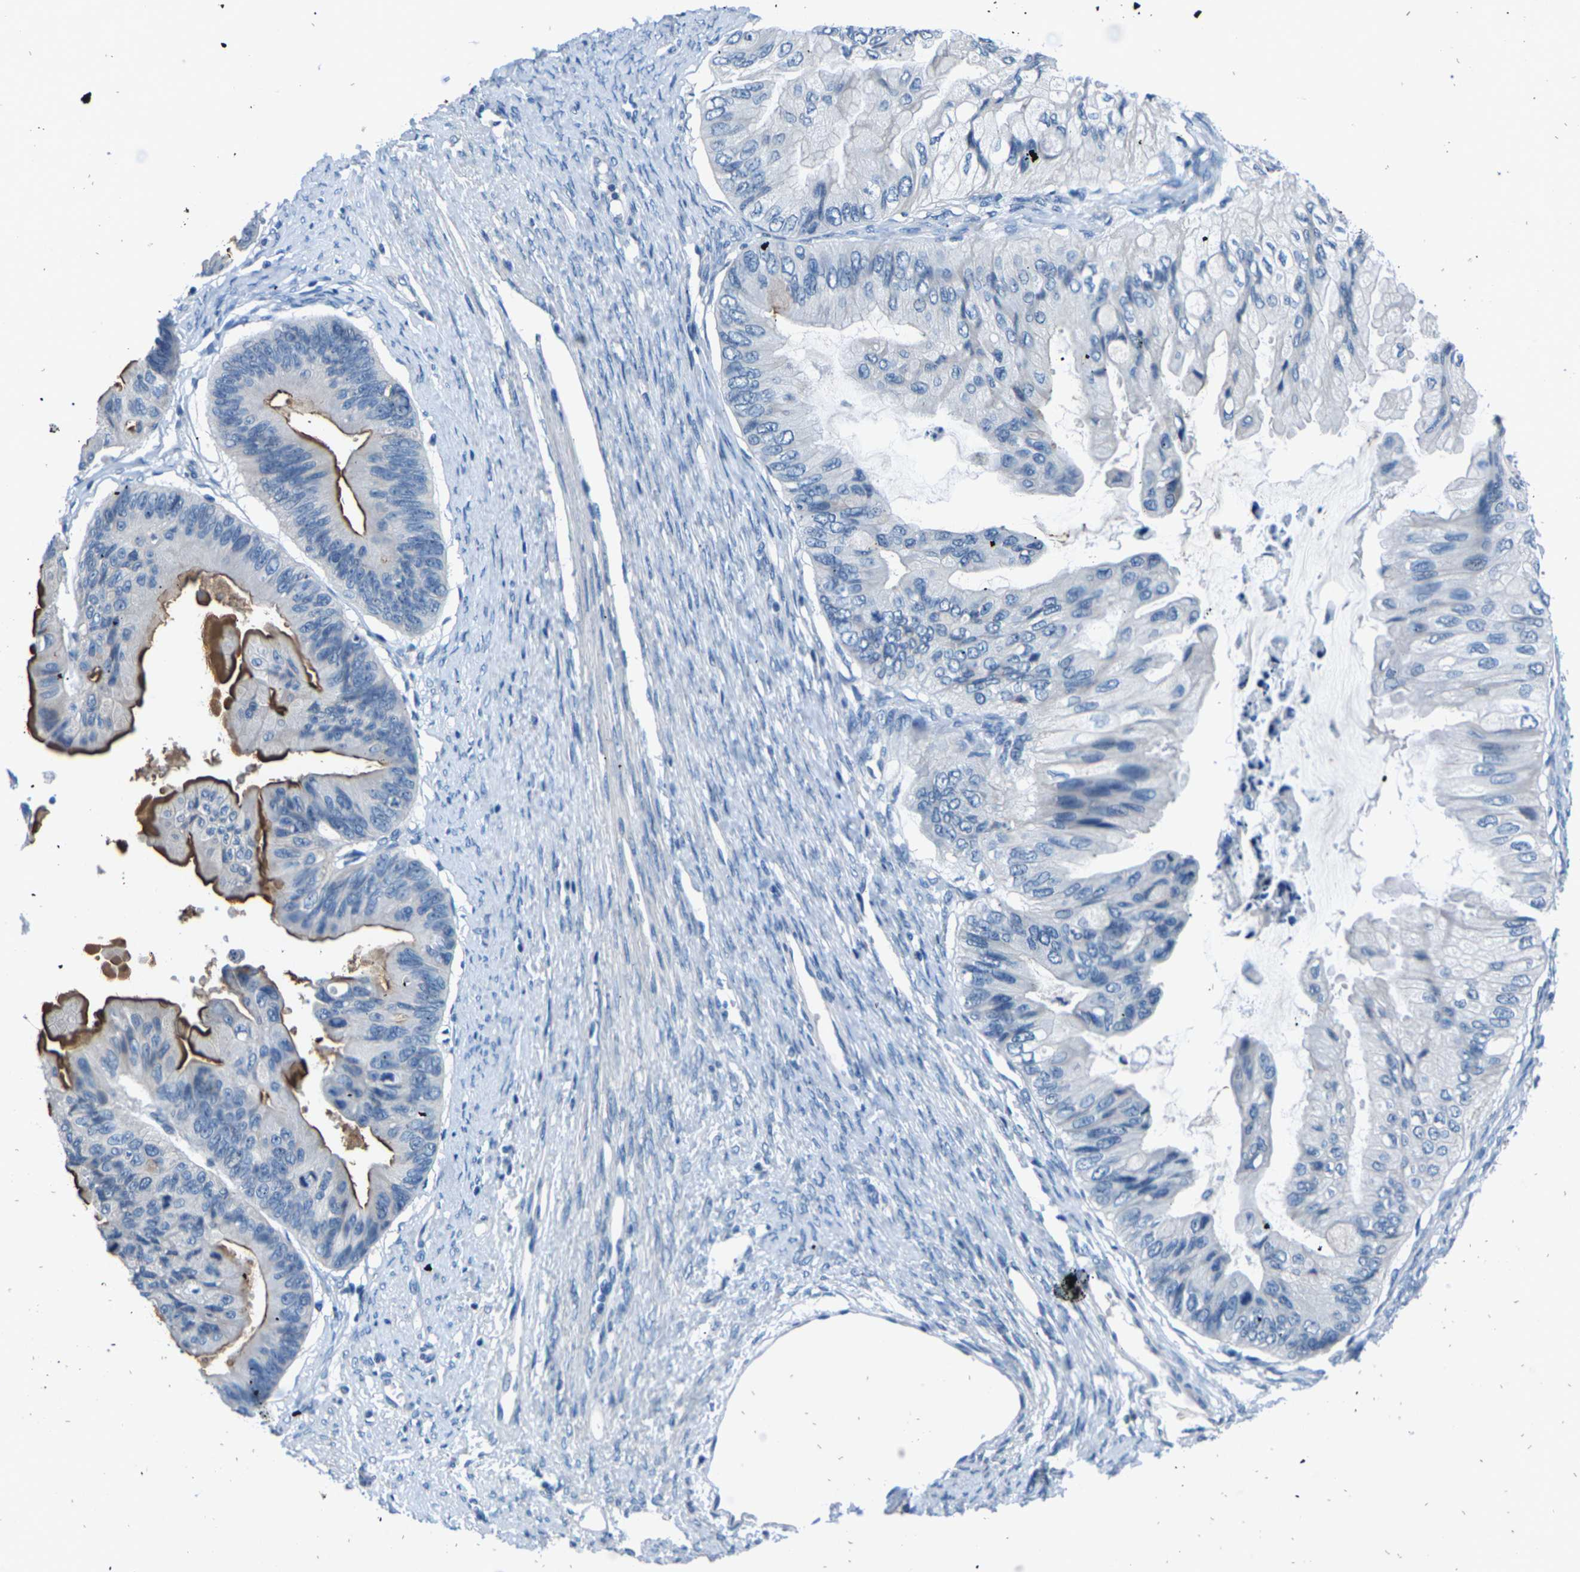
{"staining": {"intensity": "strong", "quantity": "<25%", "location": "cytoplasmic/membranous"}, "tissue": "ovarian cancer", "cell_type": "Tumor cells", "image_type": "cancer", "snomed": [{"axis": "morphology", "description": "Cystadenocarcinoma, mucinous, NOS"}, {"axis": "topography", "description": "Ovary"}], "caption": "Immunohistochemical staining of ovarian mucinous cystadenocarcinoma exhibits strong cytoplasmic/membranous protein staining in approximately <25% of tumor cells.", "gene": "UMOD", "patient": {"sex": "female", "age": 61}}